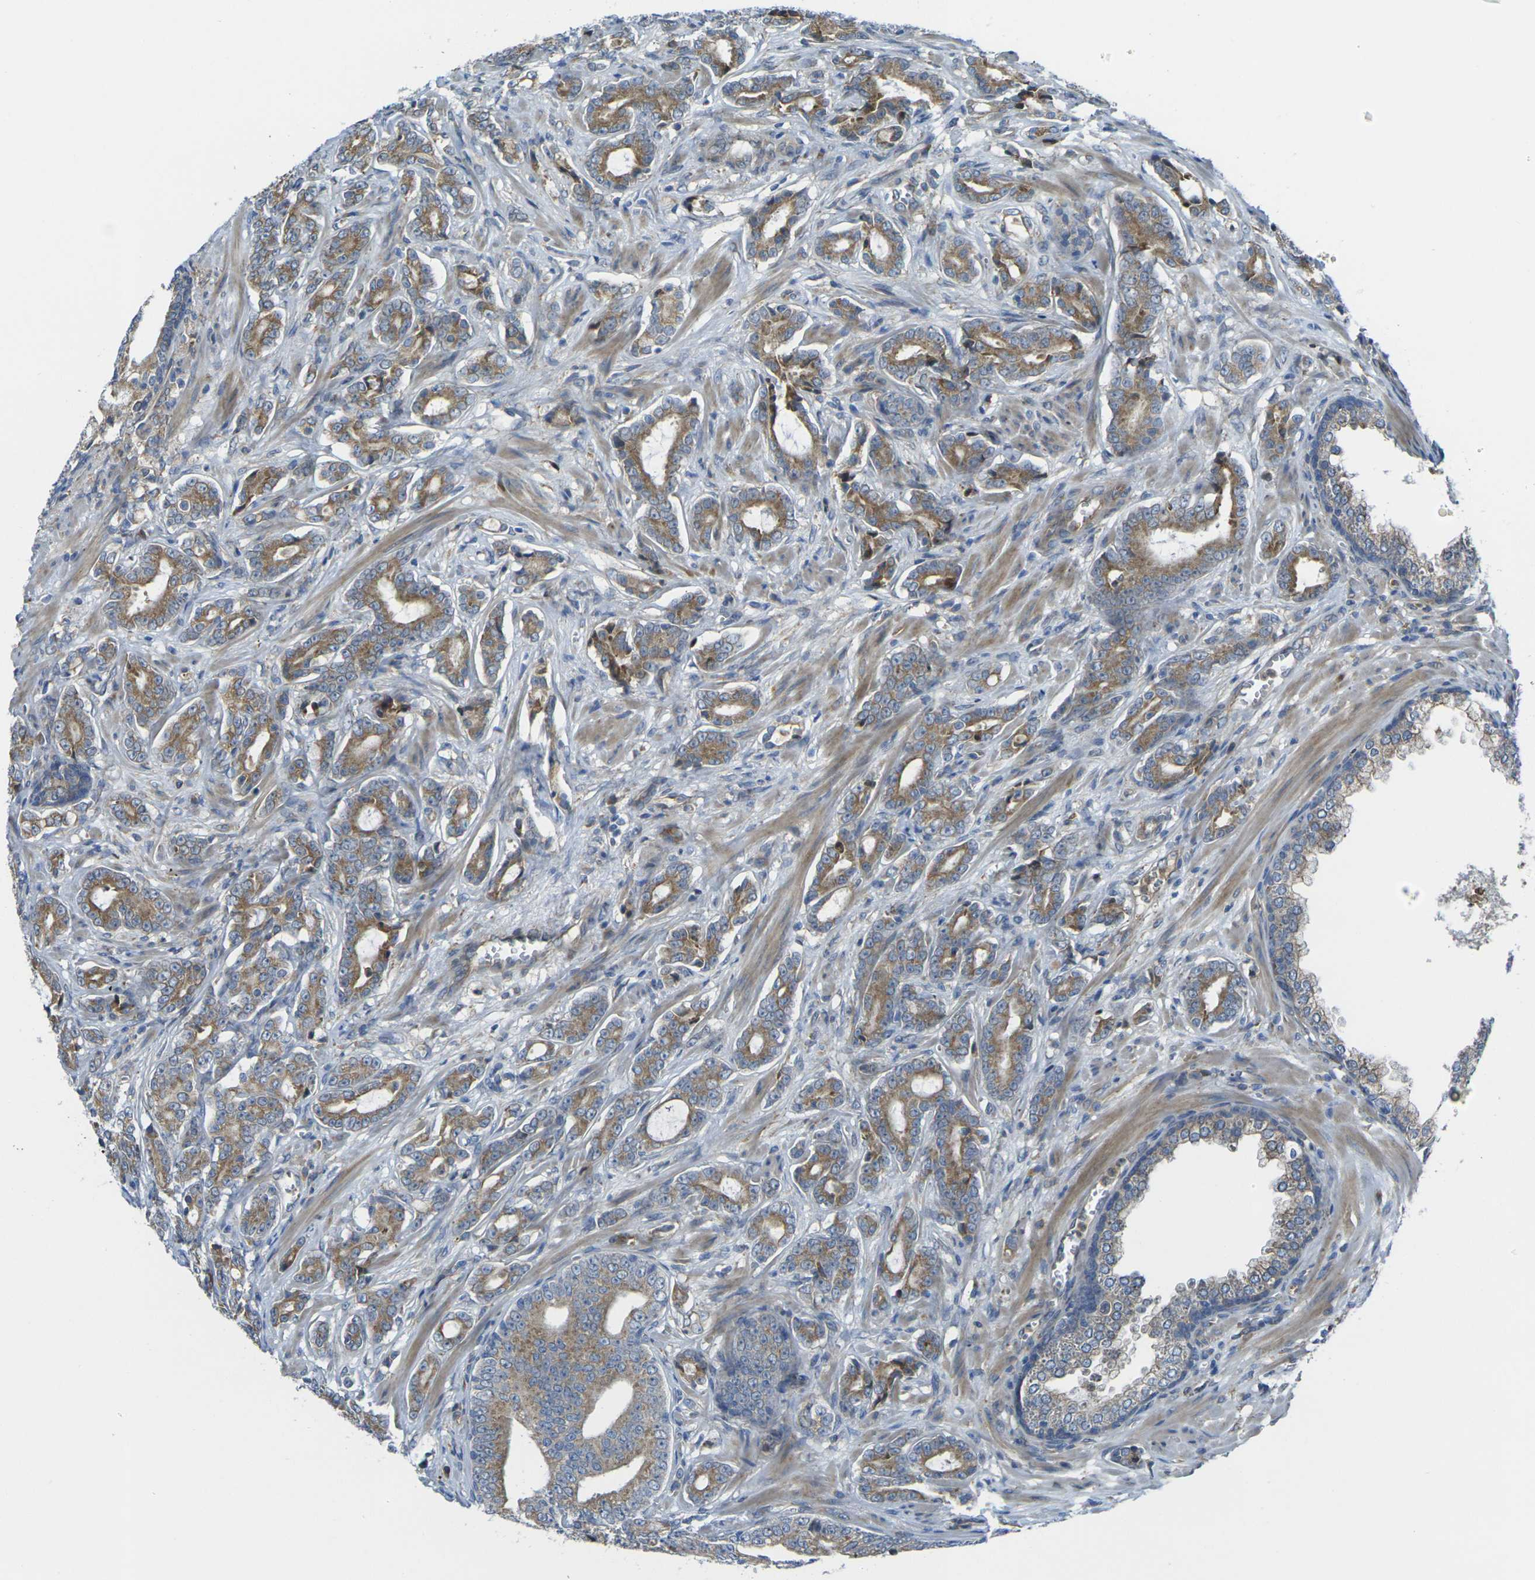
{"staining": {"intensity": "moderate", "quantity": ">75%", "location": "cytoplasmic/membranous"}, "tissue": "prostate cancer", "cell_type": "Tumor cells", "image_type": "cancer", "snomed": [{"axis": "morphology", "description": "Adenocarcinoma, Low grade"}, {"axis": "topography", "description": "Prostate"}], "caption": "Immunohistochemical staining of human low-grade adenocarcinoma (prostate) shows medium levels of moderate cytoplasmic/membranous protein positivity in approximately >75% of tumor cells.", "gene": "FZD1", "patient": {"sex": "male", "age": 58}}